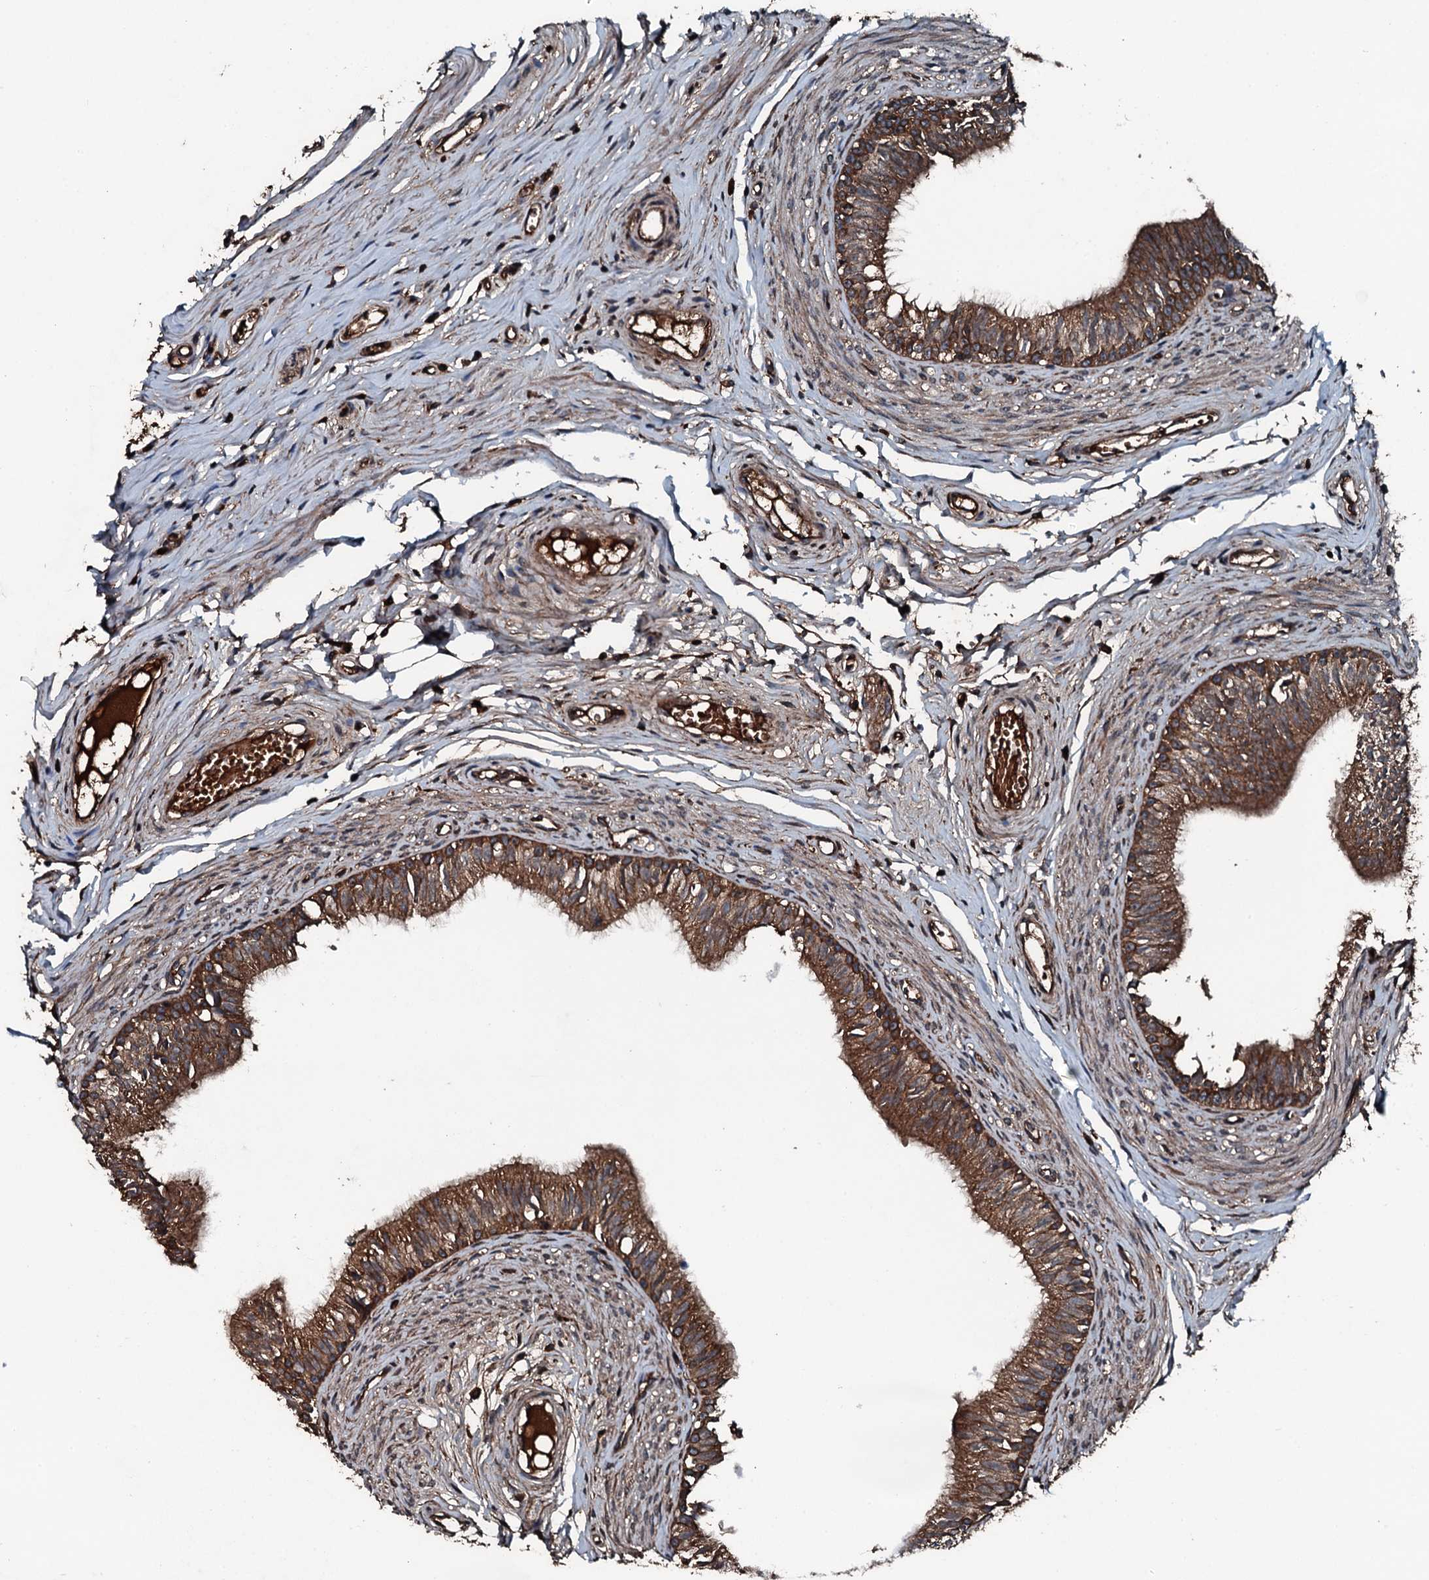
{"staining": {"intensity": "strong", "quantity": ">75%", "location": "cytoplasmic/membranous"}, "tissue": "epididymis", "cell_type": "Glandular cells", "image_type": "normal", "snomed": [{"axis": "morphology", "description": "Normal tissue, NOS"}, {"axis": "topography", "description": "Epididymis, spermatic cord, NOS"}], "caption": "A micrograph of human epididymis stained for a protein demonstrates strong cytoplasmic/membranous brown staining in glandular cells. The protein is shown in brown color, while the nuclei are stained blue.", "gene": "TRIM7", "patient": {"sex": "male", "age": 22}}